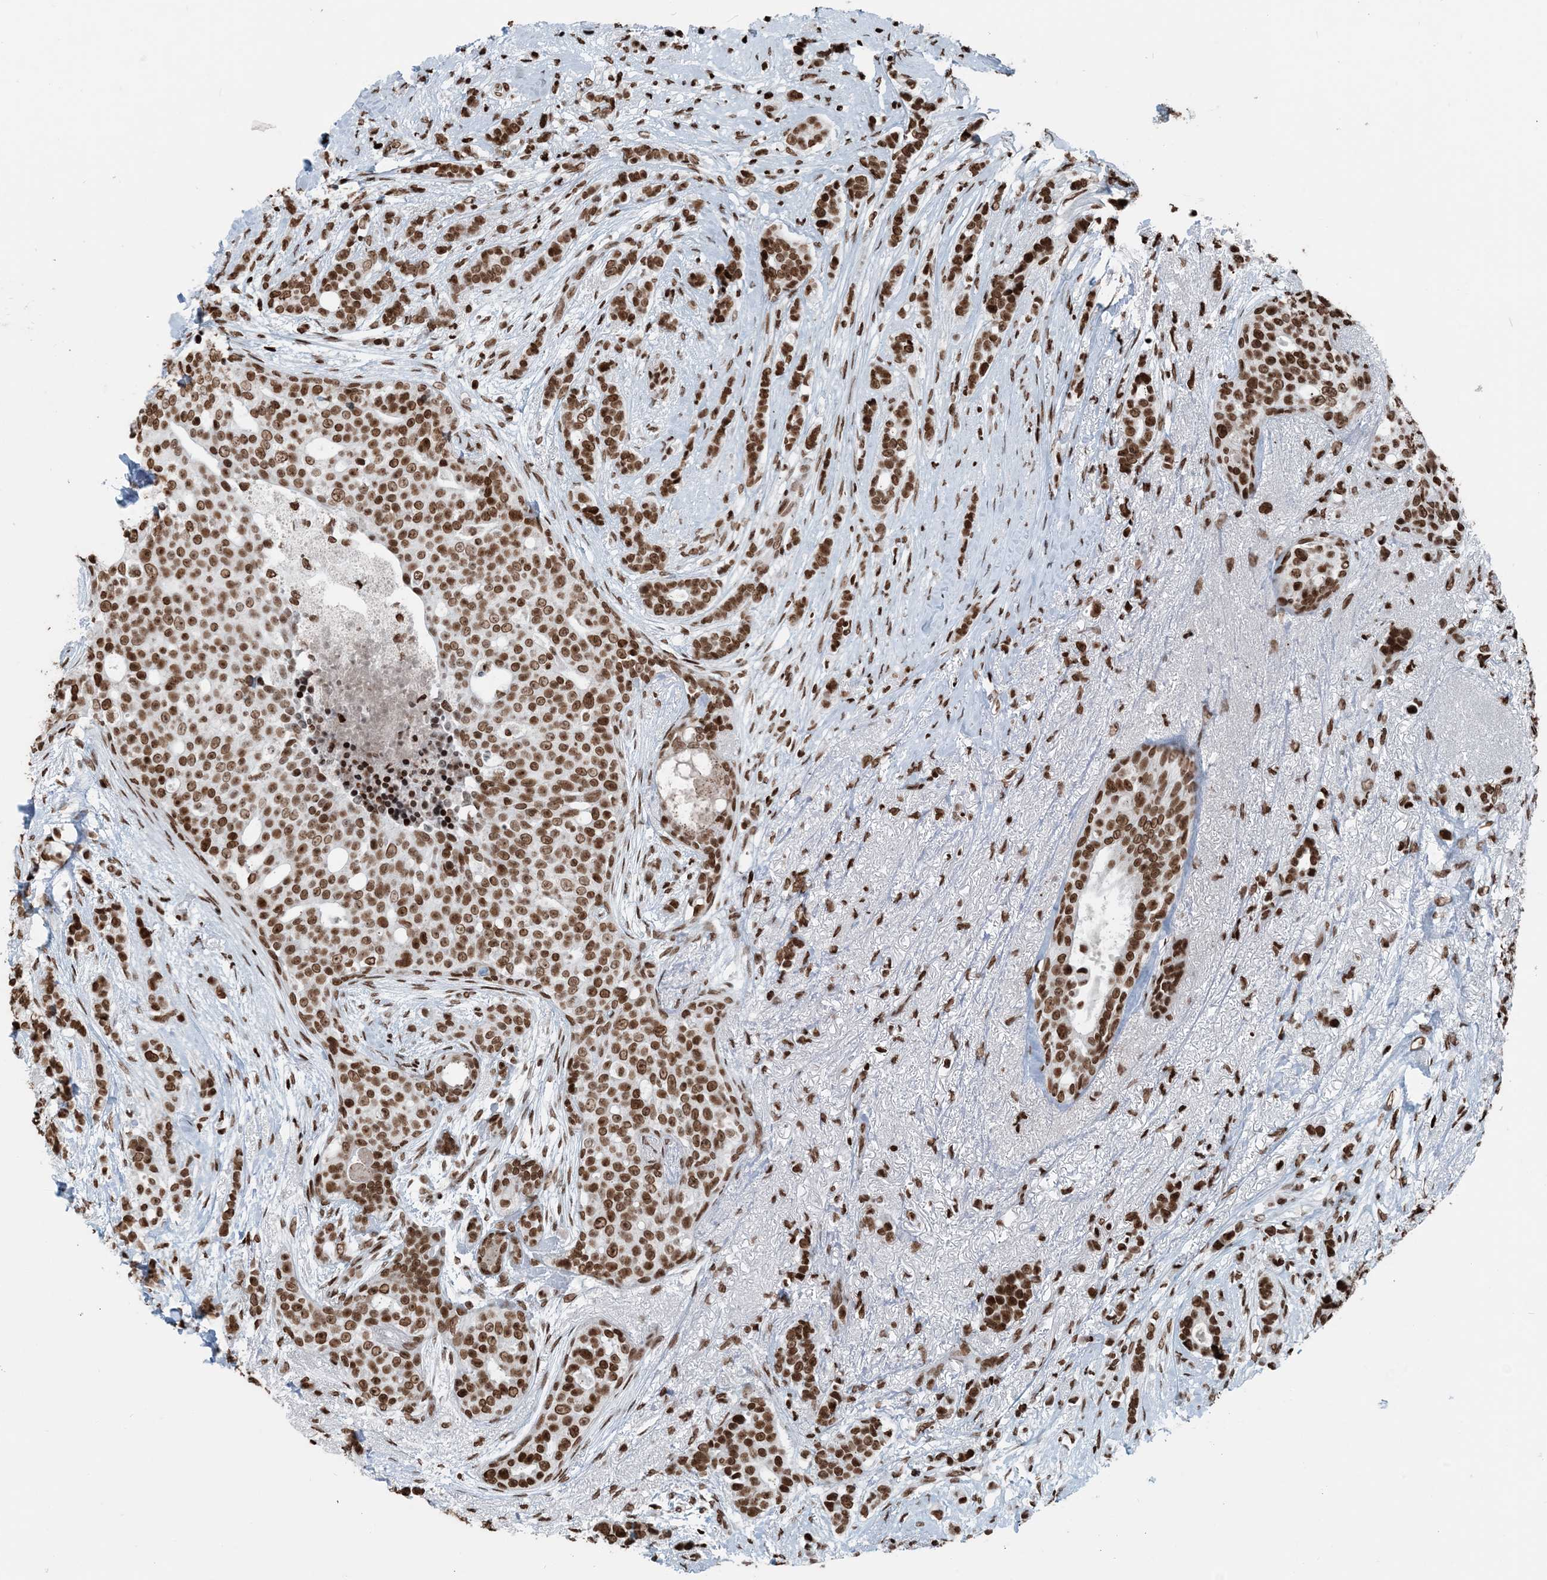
{"staining": {"intensity": "moderate", "quantity": ">75%", "location": "nuclear"}, "tissue": "breast cancer", "cell_type": "Tumor cells", "image_type": "cancer", "snomed": [{"axis": "morphology", "description": "Lobular carcinoma"}, {"axis": "topography", "description": "Breast"}], "caption": "Immunohistochemical staining of breast lobular carcinoma displays medium levels of moderate nuclear protein staining in about >75% of tumor cells. The staining was performed using DAB, with brown indicating positive protein expression. Nuclei are stained blue with hematoxylin.", "gene": "H3-3B", "patient": {"sex": "female", "age": 51}}